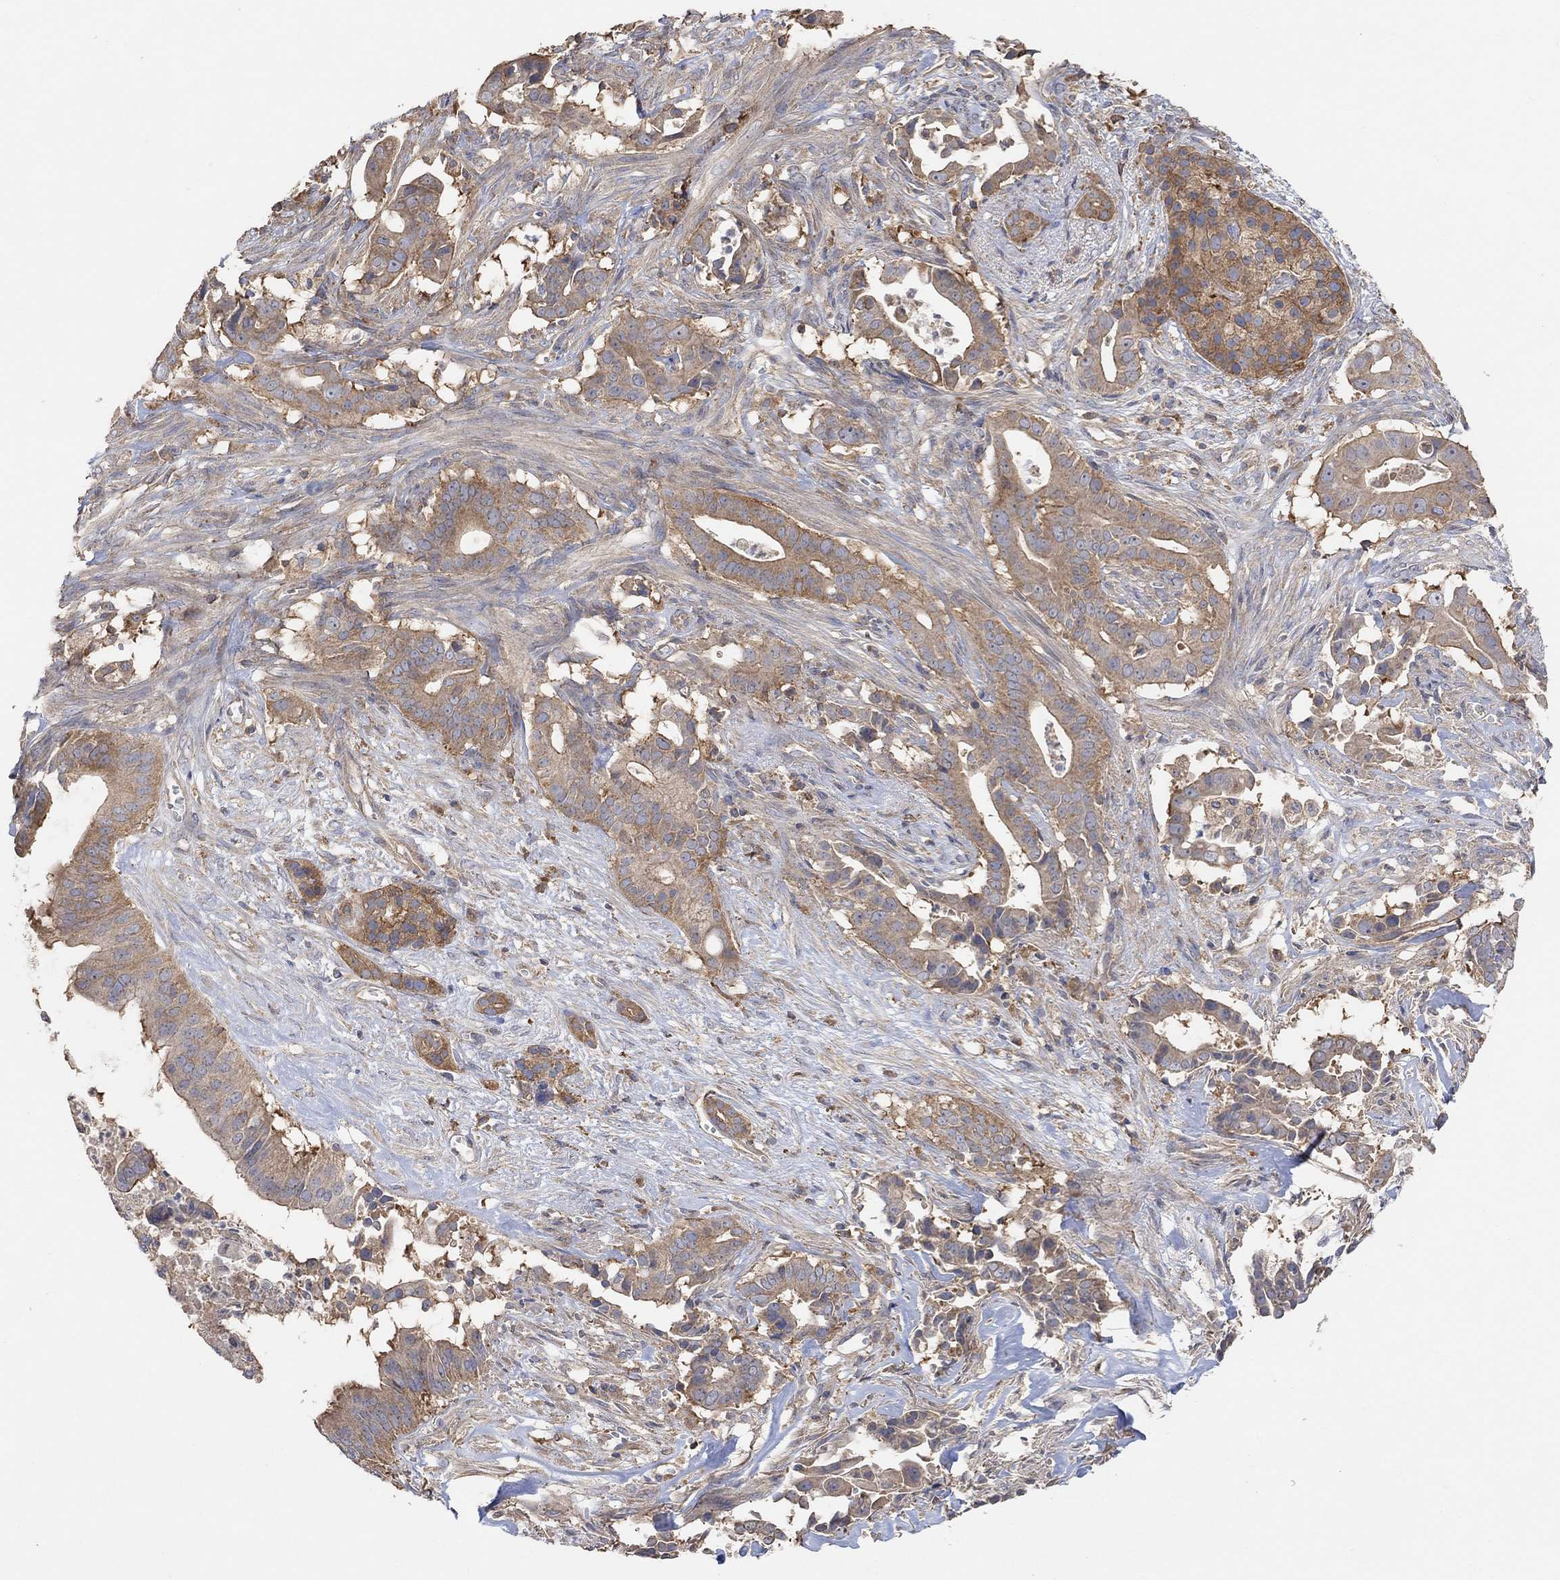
{"staining": {"intensity": "moderate", "quantity": "25%-75%", "location": "cytoplasmic/membranous"}, "tissue": "pancreatic cancer", "cell_type": "Tumor cells", "image_type": "cancer", "snomed": [{"axis": "morphology", "description": "Adenocarcinoma, NOS"}, {"axis": "topography", "description": "Pancreas"}], "caption": "Brown immunohistochemical staining in pancreatic adenocarcinoma exhibits moderate cytoplasmic/membranous expression in about 25%-75% of tumor cells.", "gene": "BLOC1S3", "patient": {"sex": "male", "age": 61}}